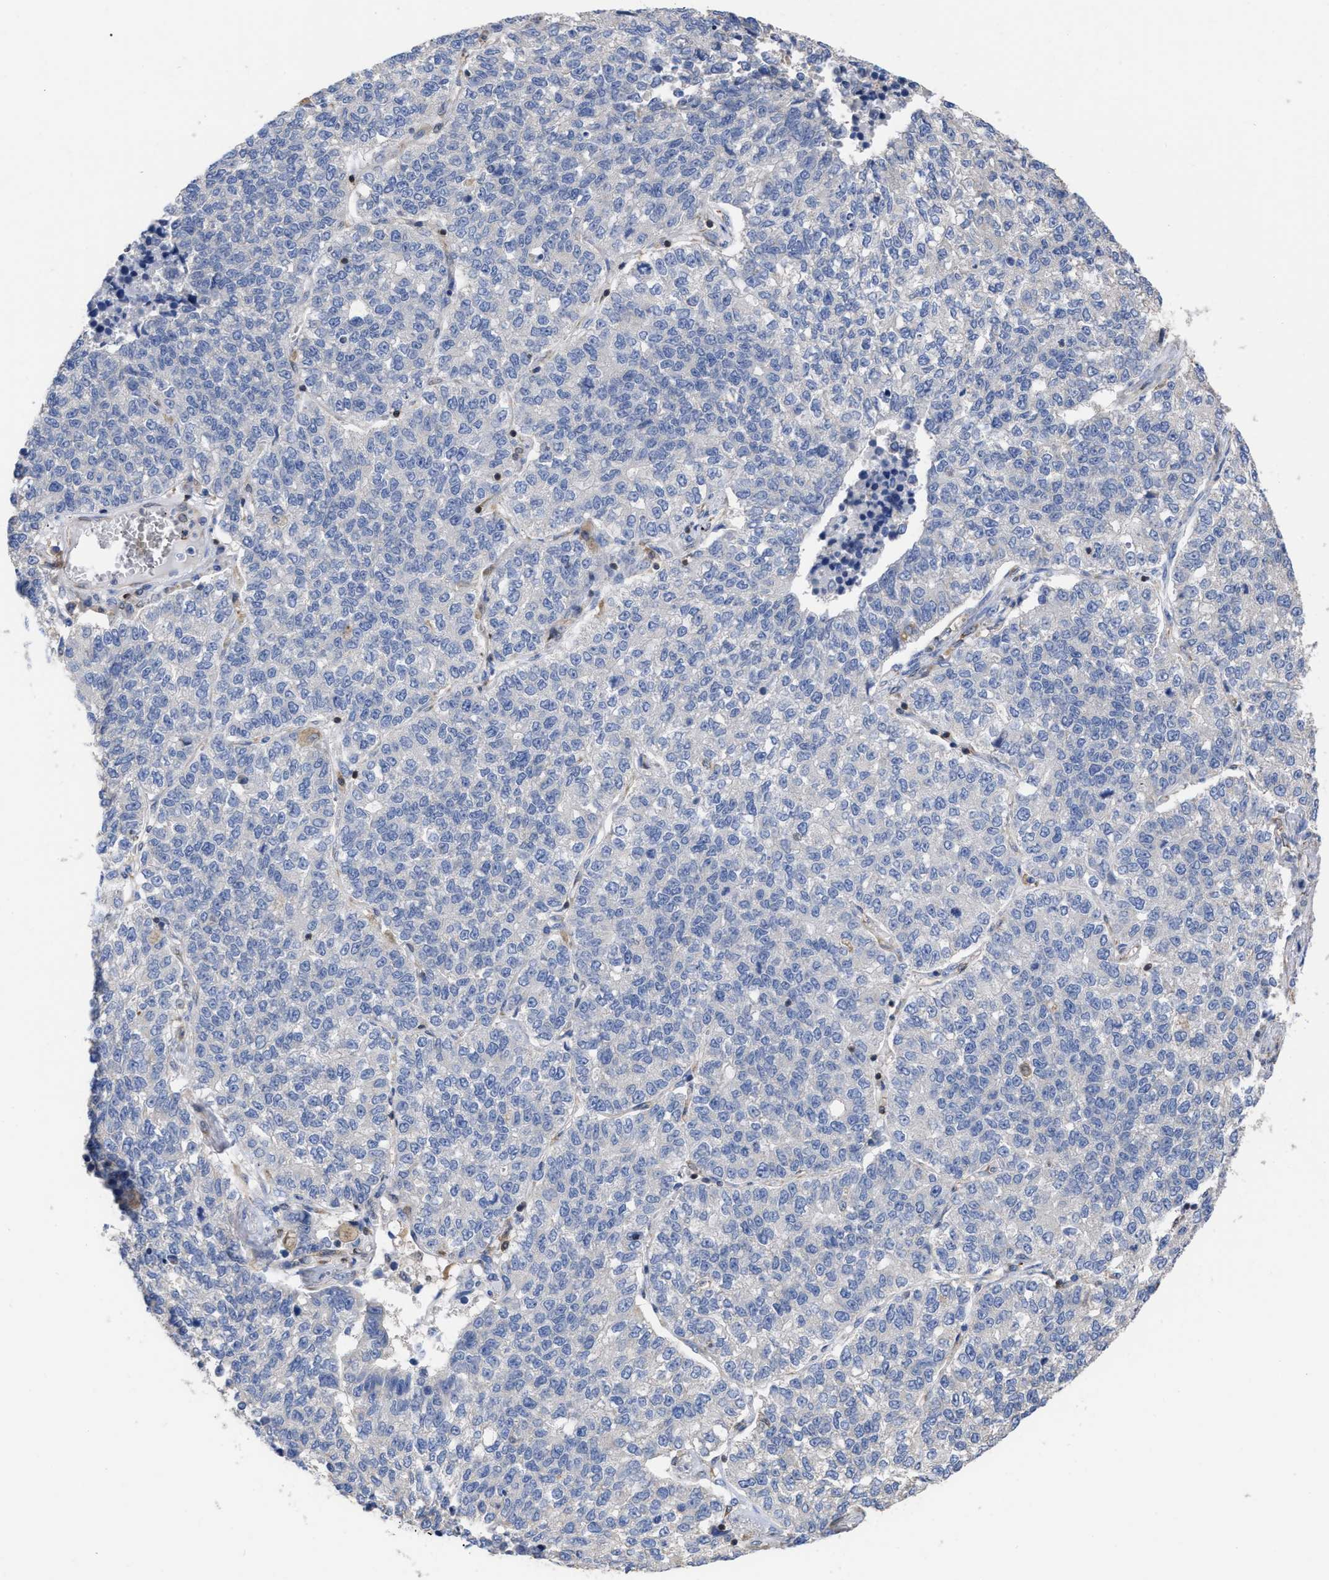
{"staining": {"intensity": "negative", "quantity": "none", "location": "none"}, "tissue": "lung cancer", "cell_type": "Tumor cells", "image_type": "cancer", "snomed": [{"axis": "morphology", "description": "Adenocarcinoma, NOS"}, {"axis": "topography", "description": "Lung"}], "caption": "Immunohistochemical staining of human lung adenocarcinoma demonstrates no significant positivity in tumor cells.", "gene": "GIMAP4", "patient": {"sex": "male", "age": 49}}